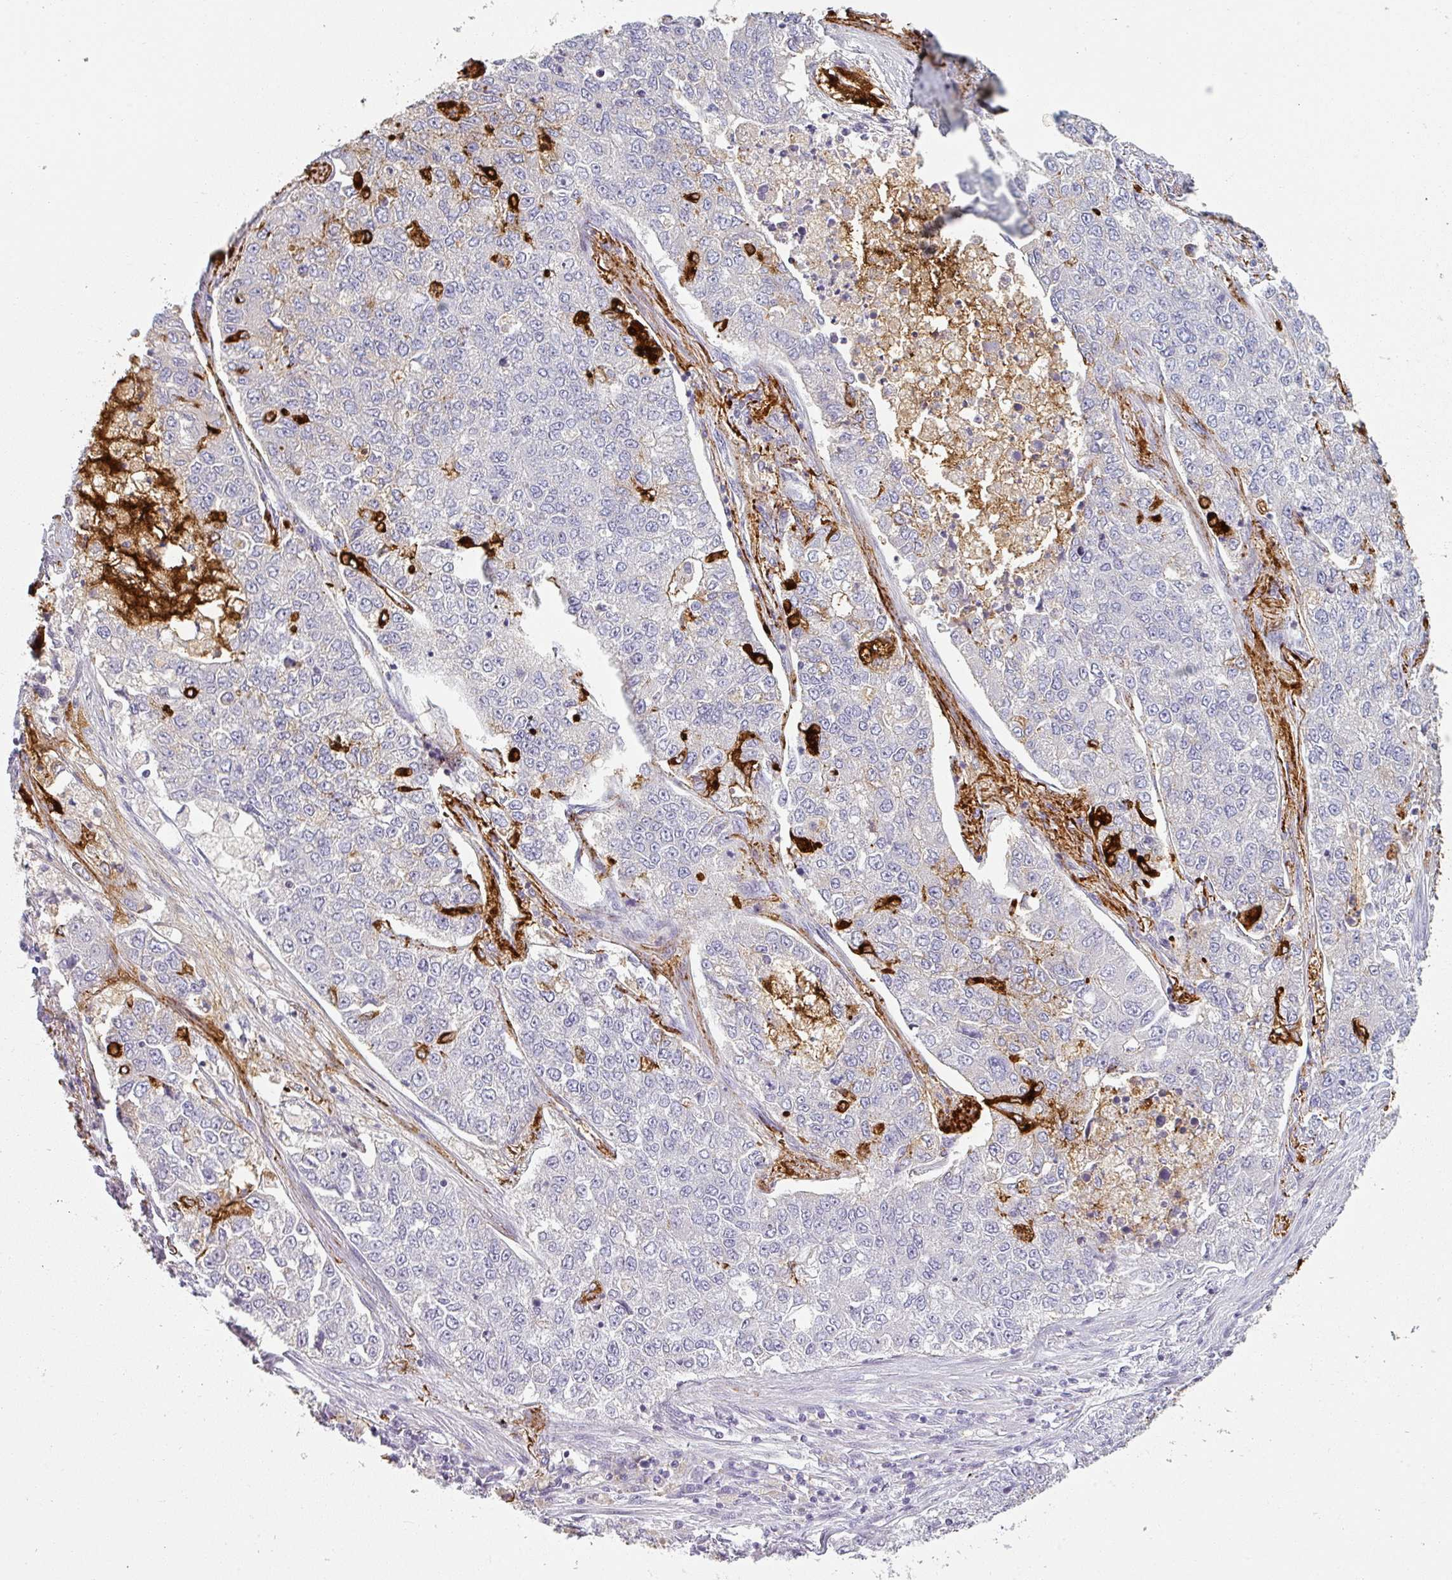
{"staining": {"intensity": "negative", "quantity": "none", "location": "none"}, "tissue": "lung cancer", "cell_type": "Tumor cells", "image_type": "cancer", "snomed": [{"axis": "morphology", "description": "Adenocarcinoma, NOS"}, {"axis": "topography", "description": "Lung"}], "caption": "High power microscopy photomicrograph of an immunohistochemistry histopathology image of lung cancer, revealing no significant expression in tumor cells. The staining is performed using DAB (3,3'-diaminobenzidine) brown chromogen with nuclei counter-stained in using hematoxylin.", "gene": "SFTPA1", "patient": {"sex": "male", "age": 49}}